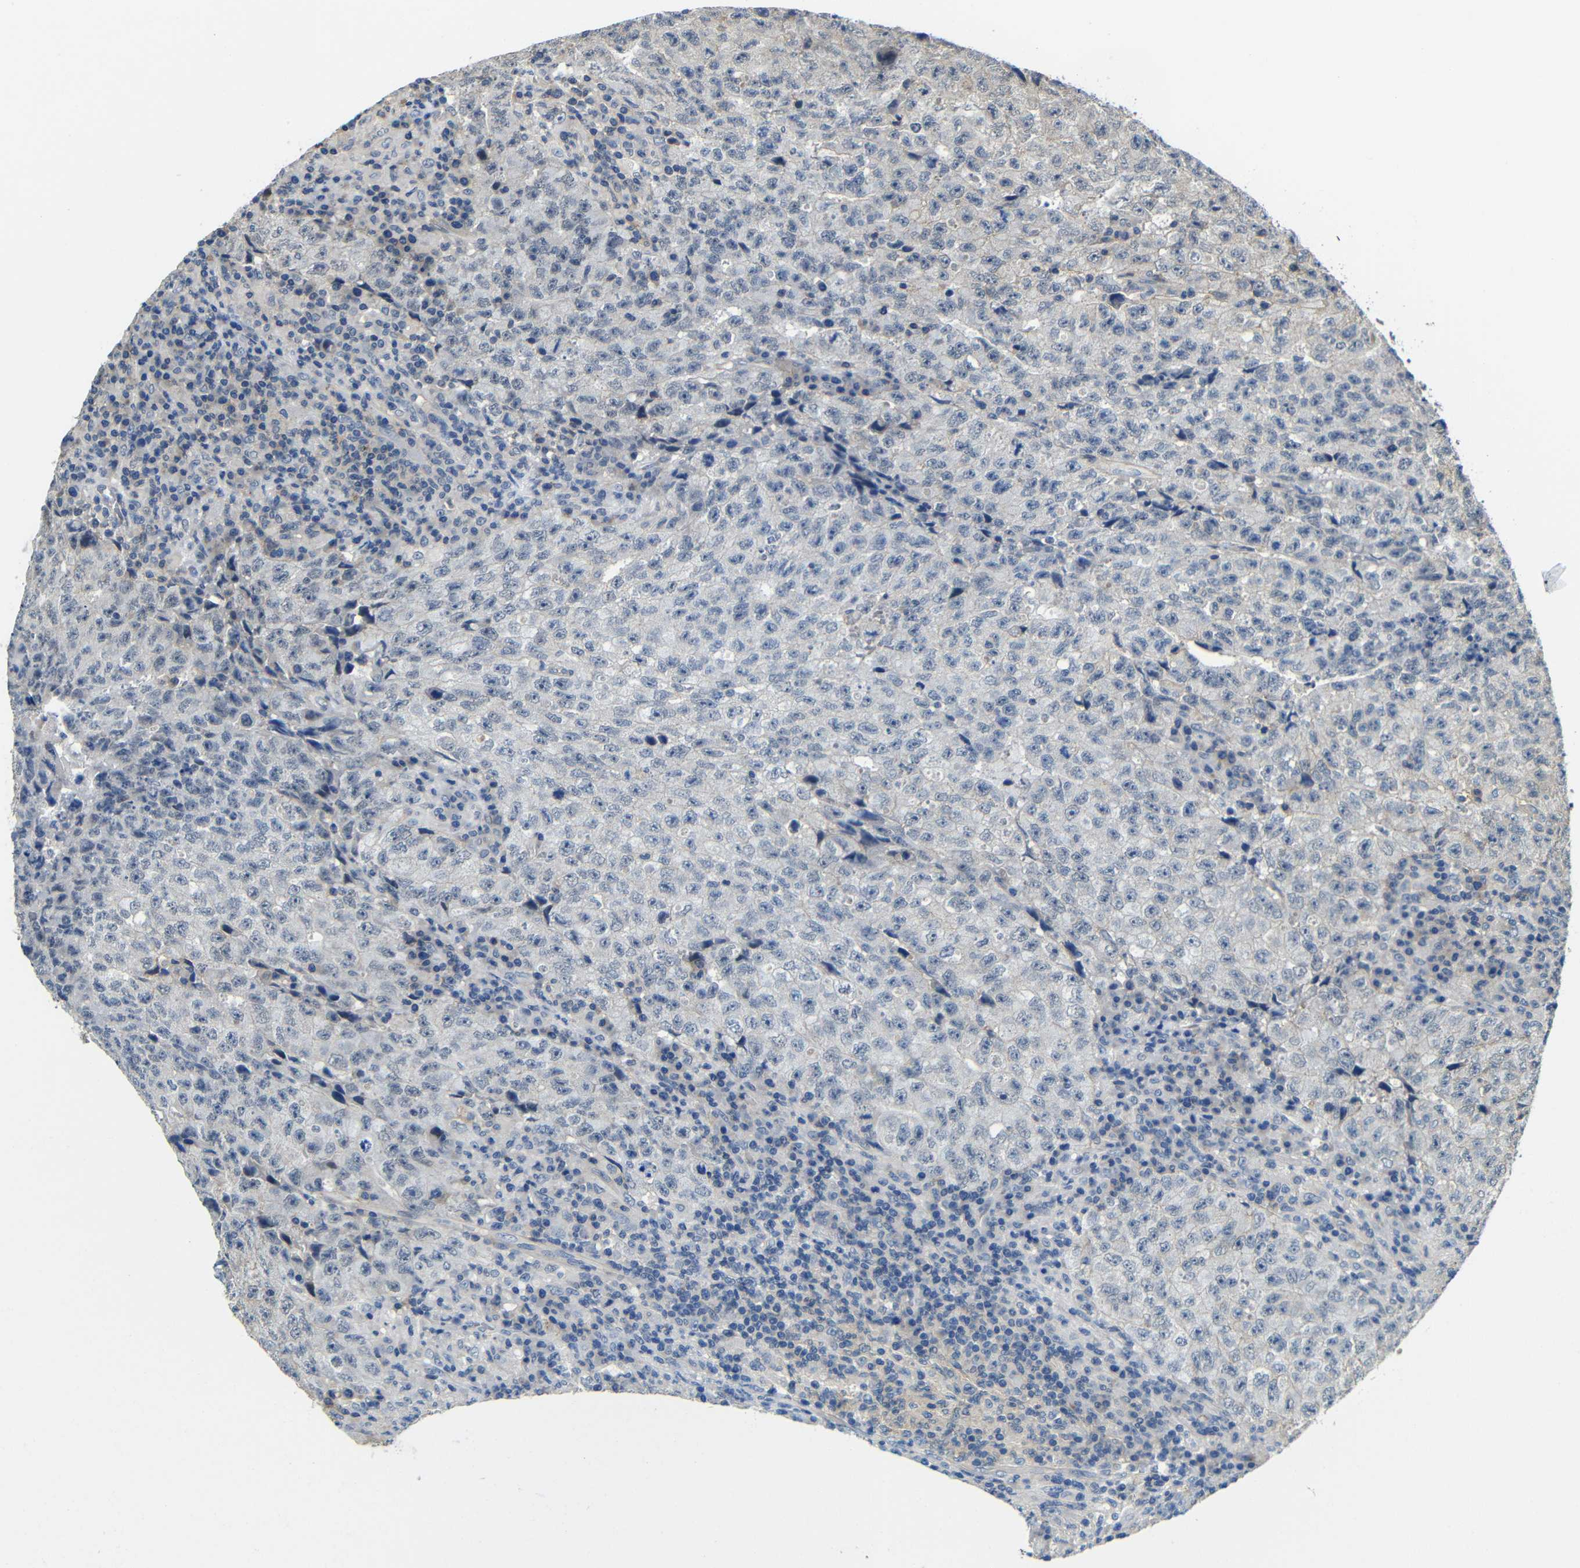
{"staining": {"intensity": "negative", "quantity": "none", "location": "none"}, "tissue": "testis cancer", "cell_type": "Tumor cells", "image_type": "cancer", "snomed": [{"axis": "morphology", "description": "Necrosis, NOS"}, {"axis": "morphology", "description": "Carcinoma, Embryonal, NOS"}, {"axis": "topography", "description": "Testis"}], "caption": "A micrograph of human testis cancer (embryonal carcinoma) is negative for staining in tumor cells. (Brightfield microscopy of DAB (3,3'-diaminobenzidine) IHC at high magnification).", "gene": "ZNF90", "patient": {"sex": "male", "age": 19}}